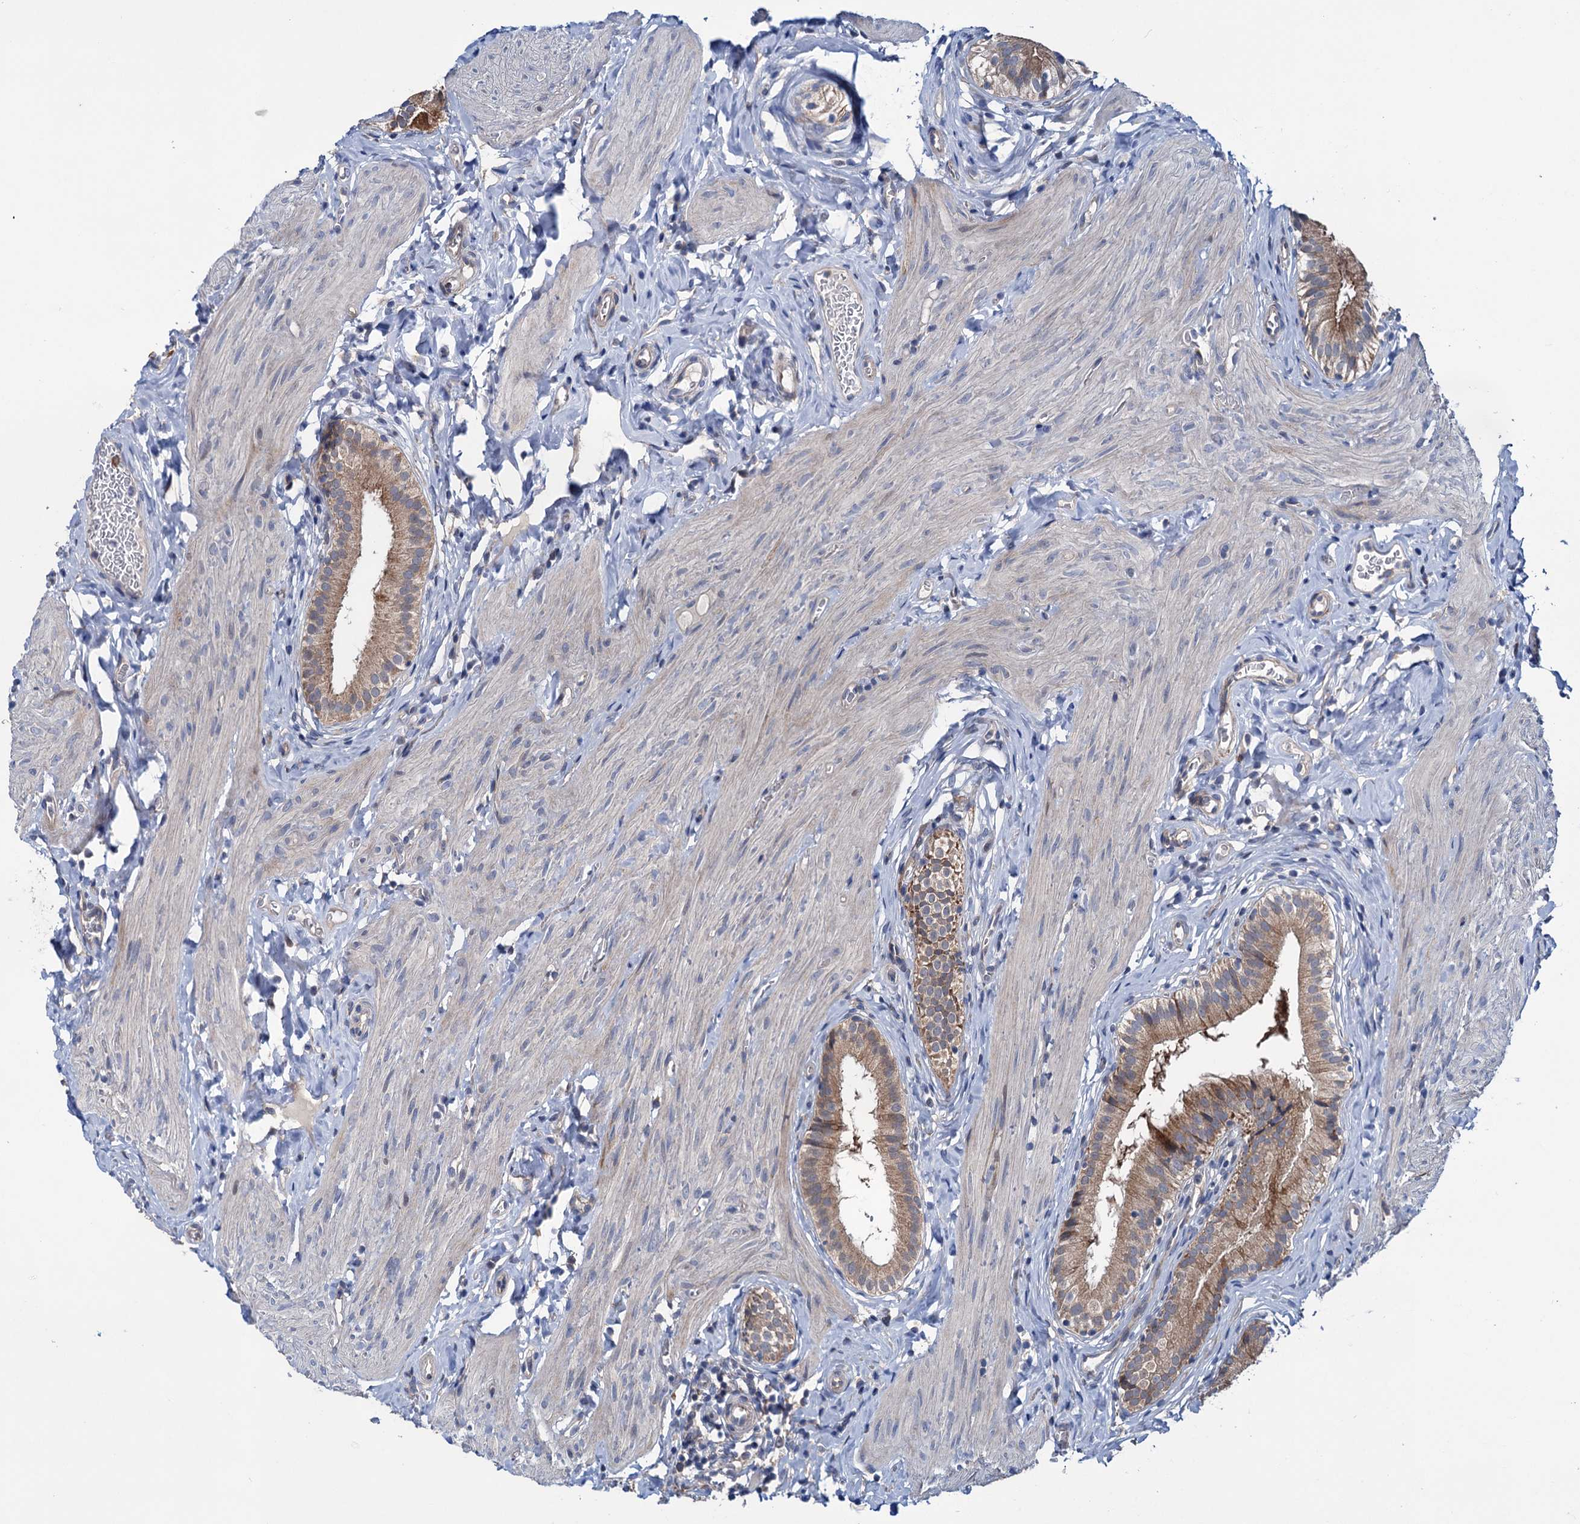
{"staining": {"intensity": "moderate", "quantity": ">75%", "location": "cytoplasmic/membranous"}, "tissue": "gallbladder", "cell_type": "Glandular cells", "image_type": "normal", "snomed": [{"axis": "morphology", "description": "Normal tissue, NOS"}, {"axis": "topography", "description": "Gallbladder"}], "caption": "Protein staining shows moderate cytoplasmic/membranous expression in about >75% of glandular cells in normal gallbladder.", "gene": "EYA4", "patient": {"sex": "female", "age": 47}}